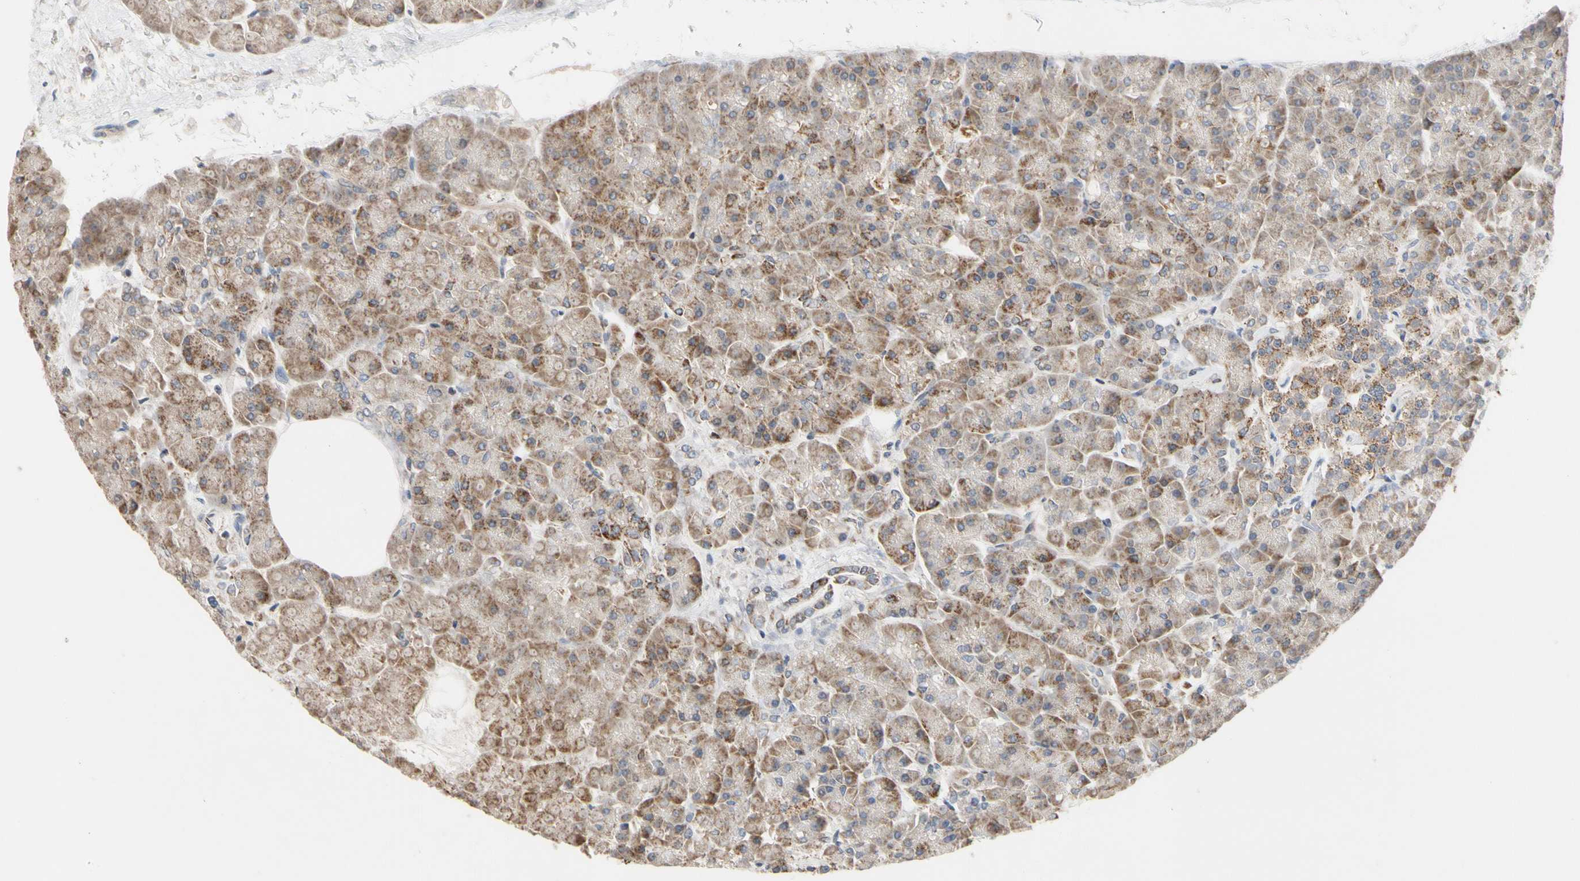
{"staining": {"intensity": "moderate", "quantity": ">75%", "location": "cytoplasmic/membranous"}, "tissue": "pancreas", "cell_type": "Exocrine glandular cells", "image_type": "normal", "snomed": [{"axis": "morphology", "description": "Normal tissue, NOS"}, {"axis": "topography", "description": "Pancreas"}], "caption": "This photomicrograph demonstrates IHC staining of normal human pancreas, with medium moderate cytoplasmic/membranous positivity in approximately >75% of exocrine glandular cells.", "gene": "GPD2", "patient": {"sex": "female", "age": 70}}